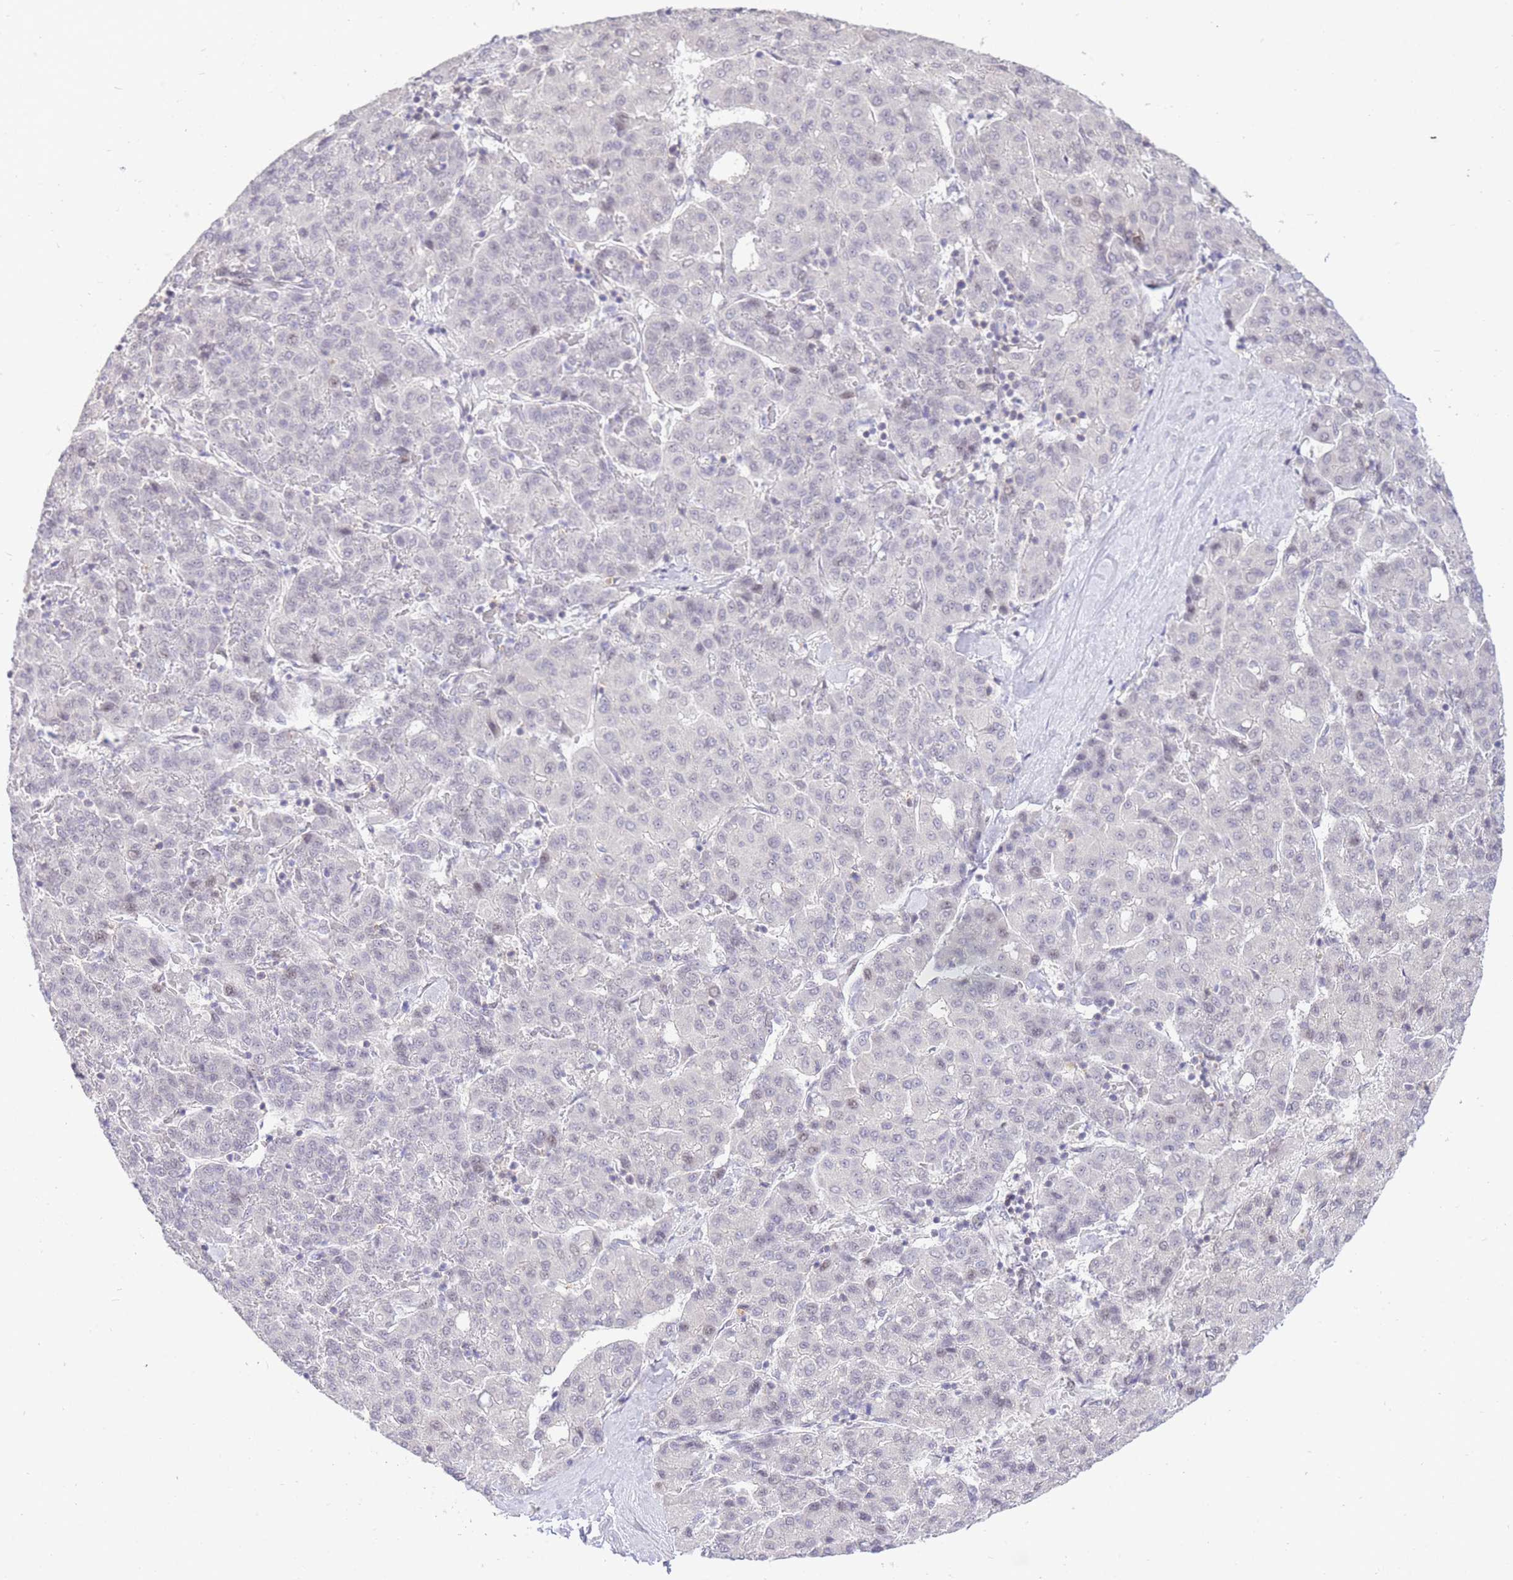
{"staining": {"intensity": "negative", "quantity": "none", "location": "none"}, "tissue": "liver cancer", "cell_type": "Tumor cells", "image_type": "cancer", "snomed": [{"axis": "morphology", "description": "Carcinoma, Hepatocellular, NOS"}, {"axis": "topography", "description": "Liver"}], "caption": "Immunohistochemical staining of human liver hepatocellular carcinoma displays no significant staining in tumor cells.", "gene": "STK39", "patient": {"sex": "male", "age": 65}}